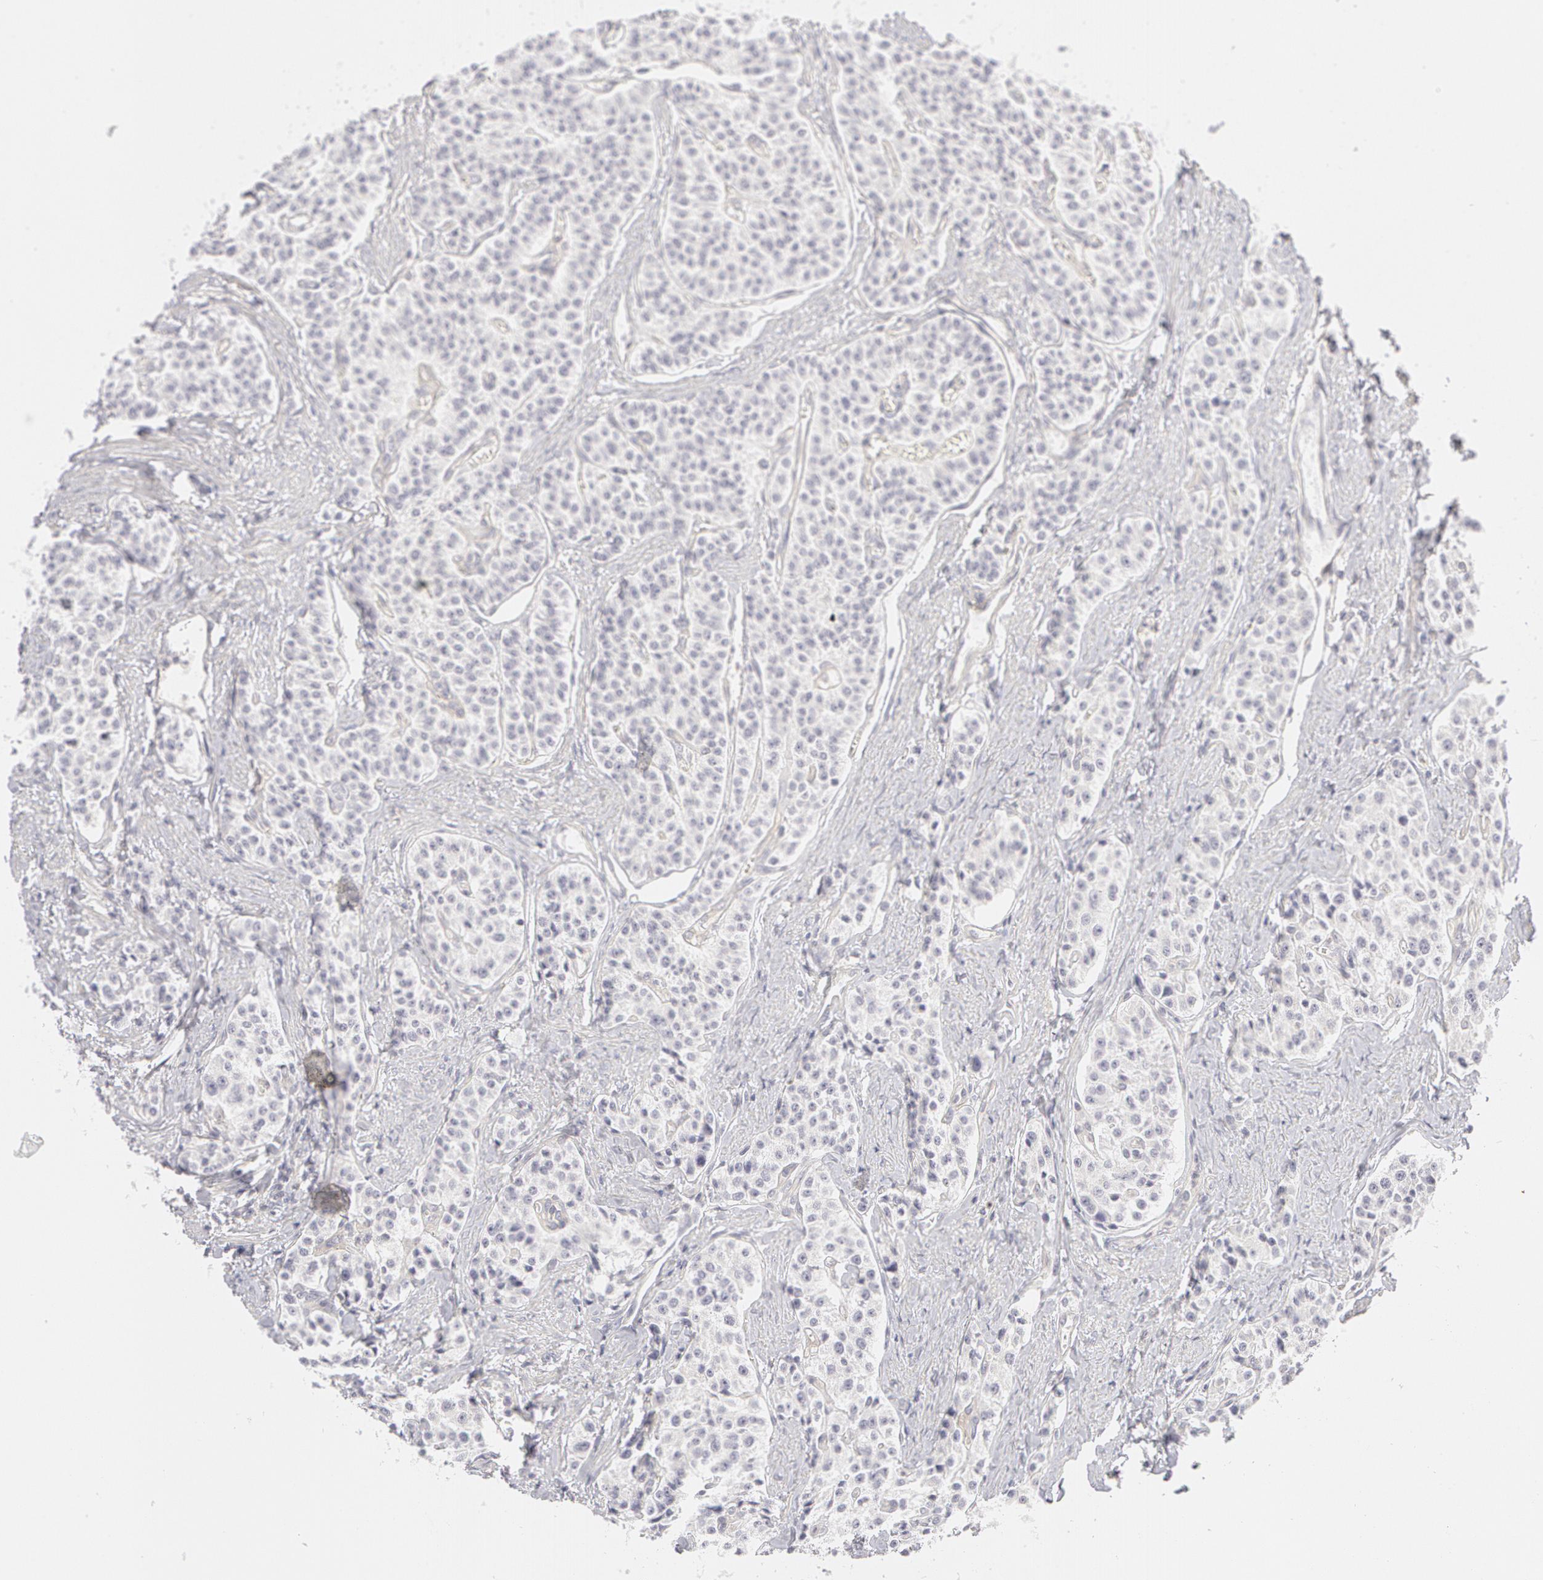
{"staining": {"intensity": "negative", "quantity": "none", "location": "none"}, "tissue": "carcinoid", "cell_type": "Tumor cells", "image_type": "cancer", "snomed": [{"axis": "morphology", "description": "Carcinoid, malignant, NOS"}, {"axis": "topography", "description": "Stomach"}], "caption": "Human malignant carcinoid stained for a protein using immunohistochemistry displays no staining in tumor cells.", "gene": "ABCB1", "patient": {"sex": "female", "age": 76}}